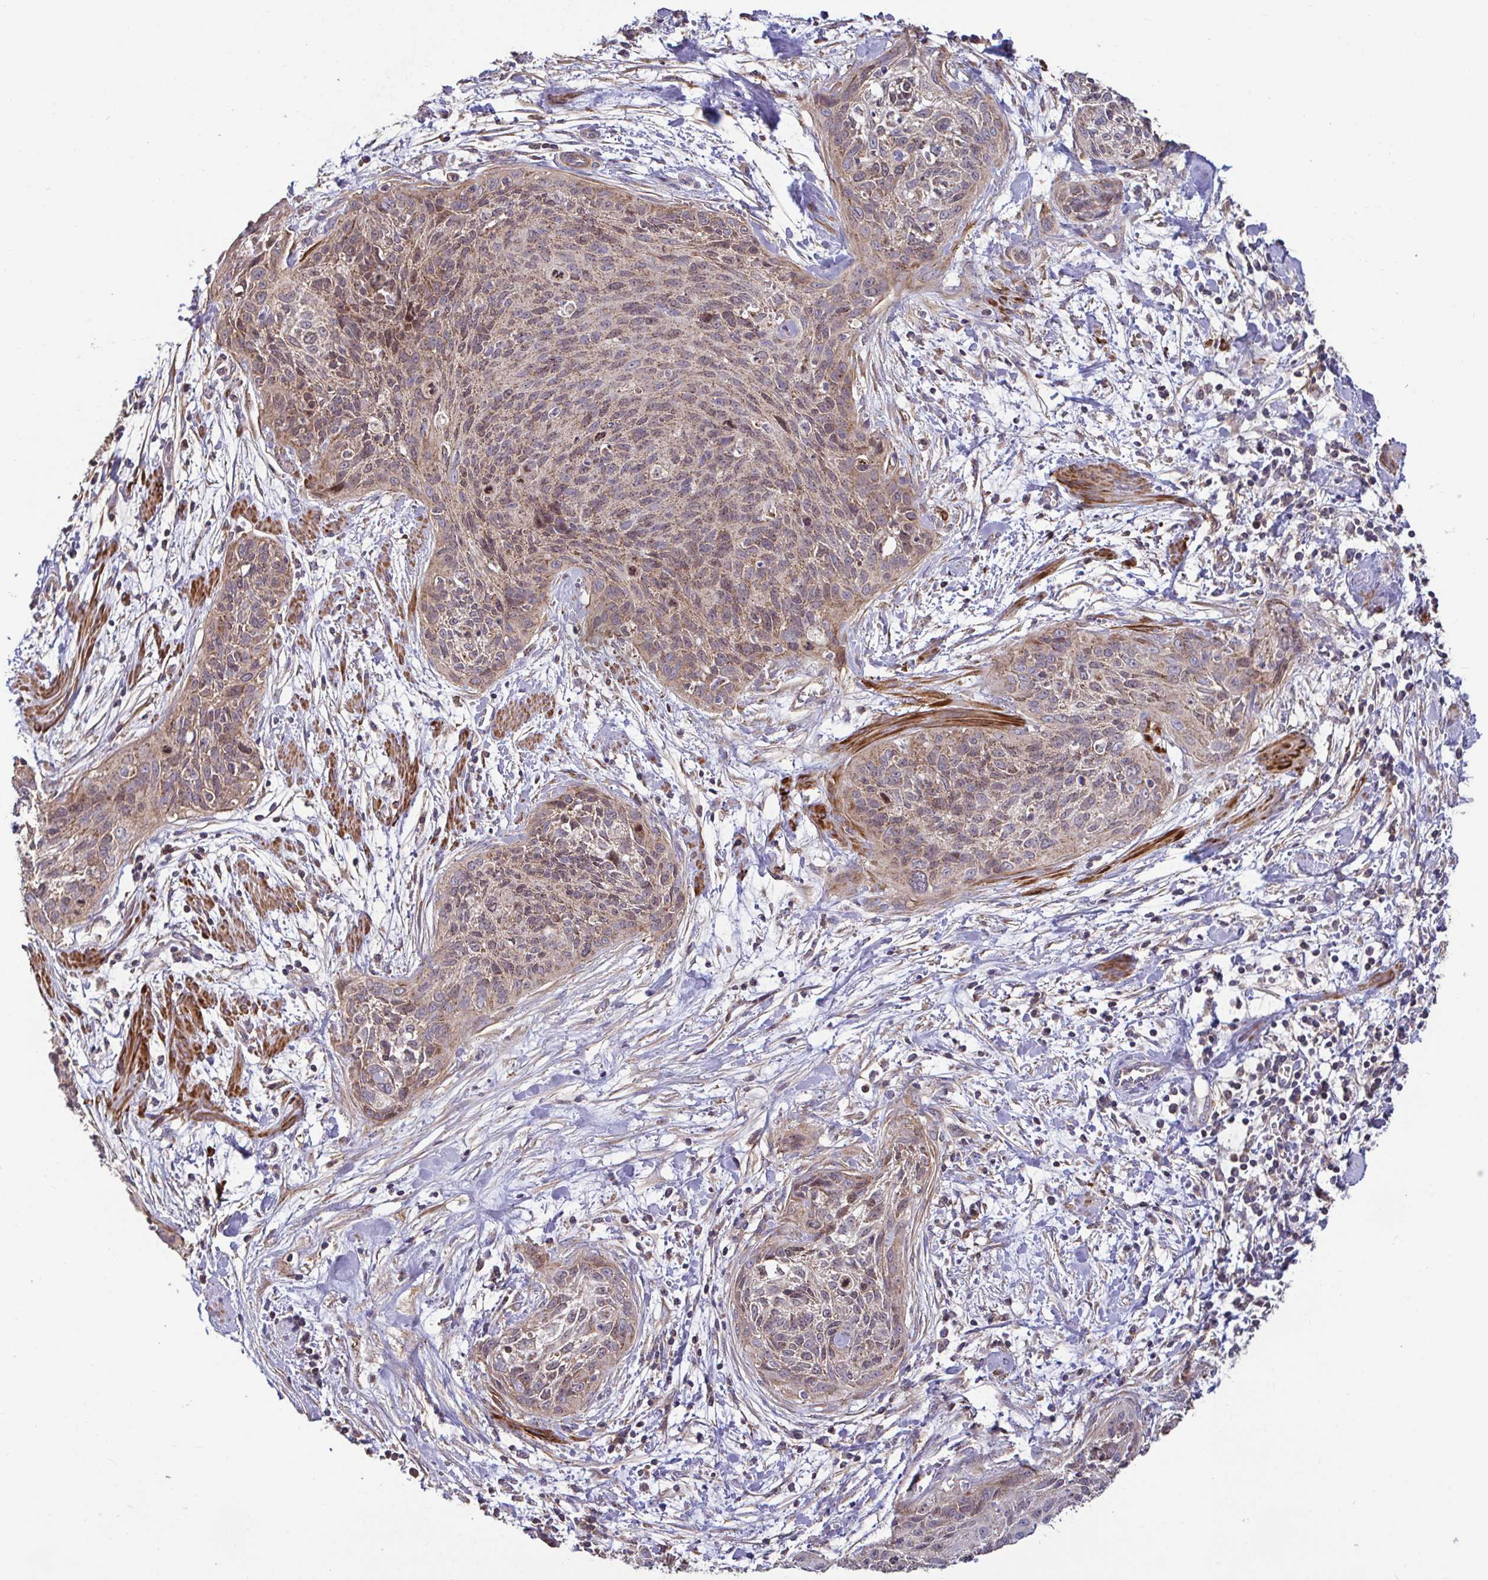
{"staining": {"intensity": "weak", "quantity": ">75%", "location": "cytoplasmic/membranous,nuclear"}, "tissue": "cervical cancer", "cell_type": "Tumor cells", "image_type": "cancer", "snomed": [{"axis": "morphology", "description": "Squamous cell carcinoma, NOS"}, {"axis": "topography", "description": "Cervix"}], "caption": "Immunohistochemistry image of human cervical squamous cell carcinoma stained for a protein (brown), which exhibits low levels of weak cytoplasmic/membranous and nuclear expression in about >75% of tumor cells.", "gene": "SPRY1", "patient": {"sex": "female", "age": 55}}